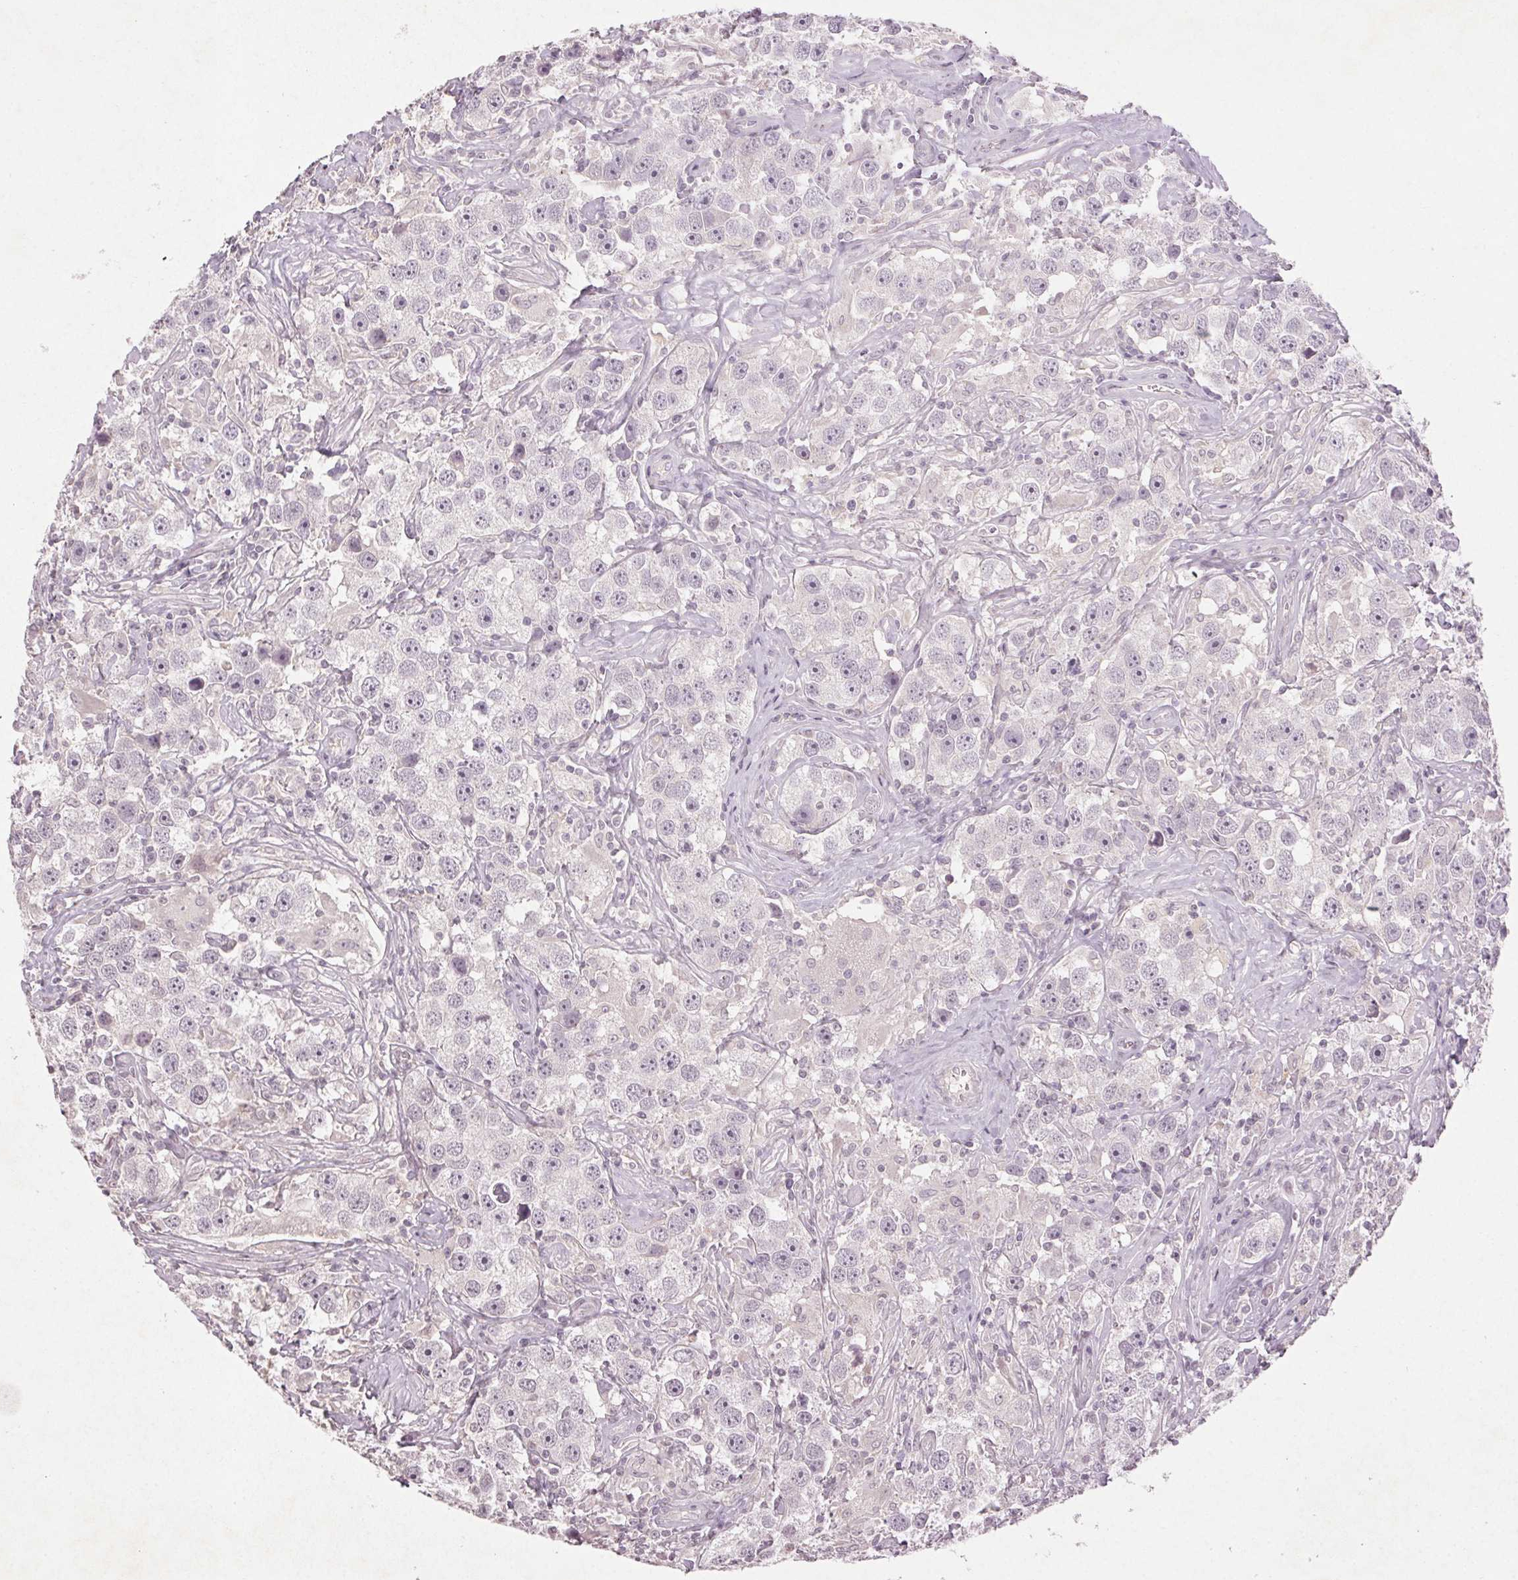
{"staining": {"intensity": "negative", "quantity": "none", "location": "none"}, "tissue": "testis cancer", "cell_type": "Tumor cells", "image_type": "cancer", "snomed": [{"axis": "morphology", "description": "Seminoma, NOS"}, {"axis": "topography", "description": "Testis"}], "caption": "Immunohistochemistry micrograph of neoplastic tissue: human testis seminoma stained with DAB displays no significant protein positivity in tumor cells.", "gene": "KLRC3", "patient": {"sex": "male", "age": 49}}